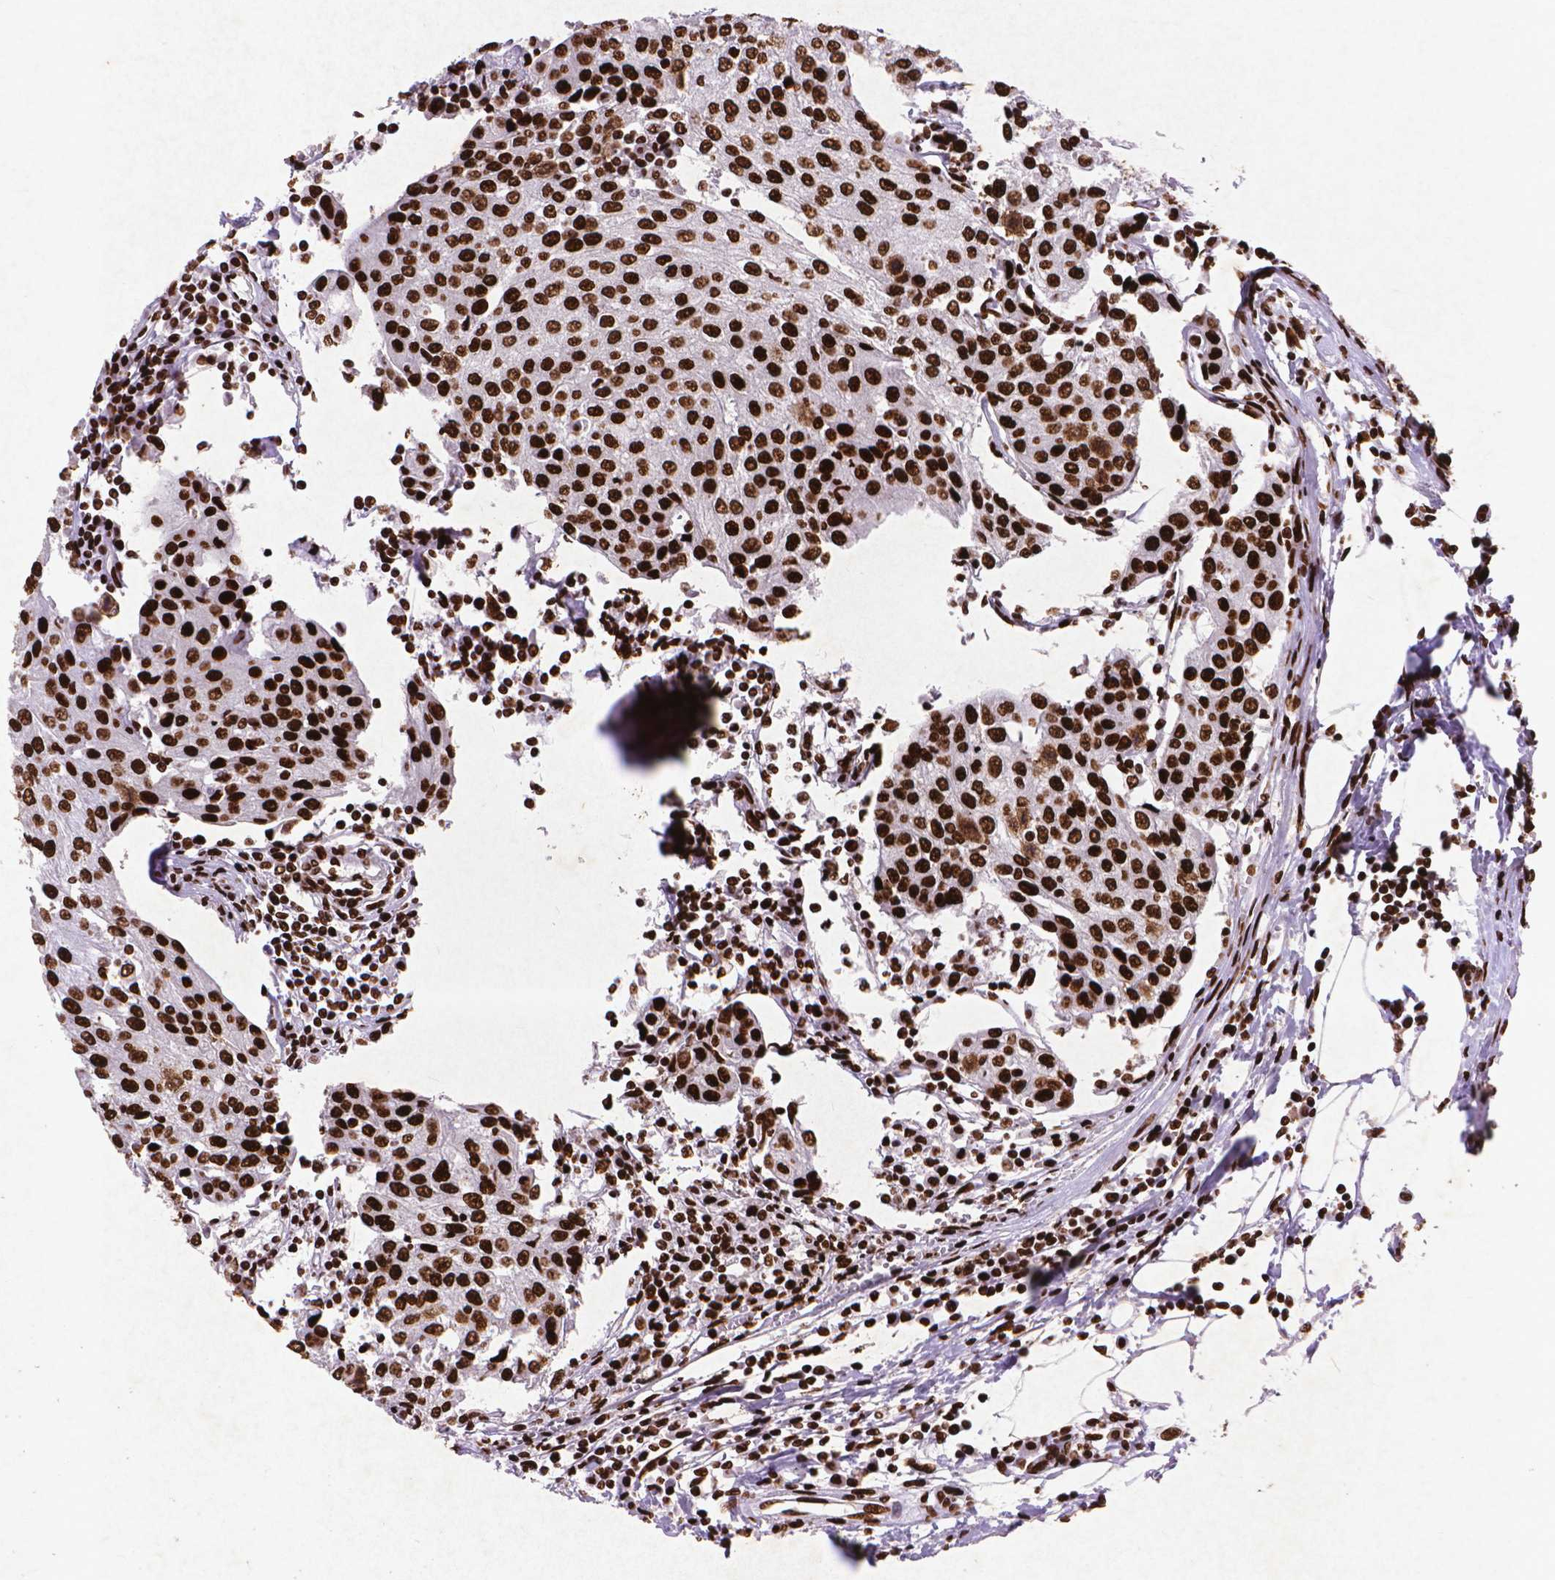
{"staining": {"intensity": "strong", "quantity": ">75%", "location": "nuclear"}, "tissue": "urothelial cancer", "cell_type": "Tumor cells", "image_type": "cancer", "snomed": [{"axis": "morphology", "description": "Urothelial carcinoma, High grade"}, {"axis": "topography", "description": "Urinary bladder"}], "caption": "Urothelial carcinoma (high-grade) stained for a protein (brown) displays strong nuclear positive positivity in approximately >75% of tumor cells.", "gene": "CITED2", "patient": {"sex": "female", "age": 85}}